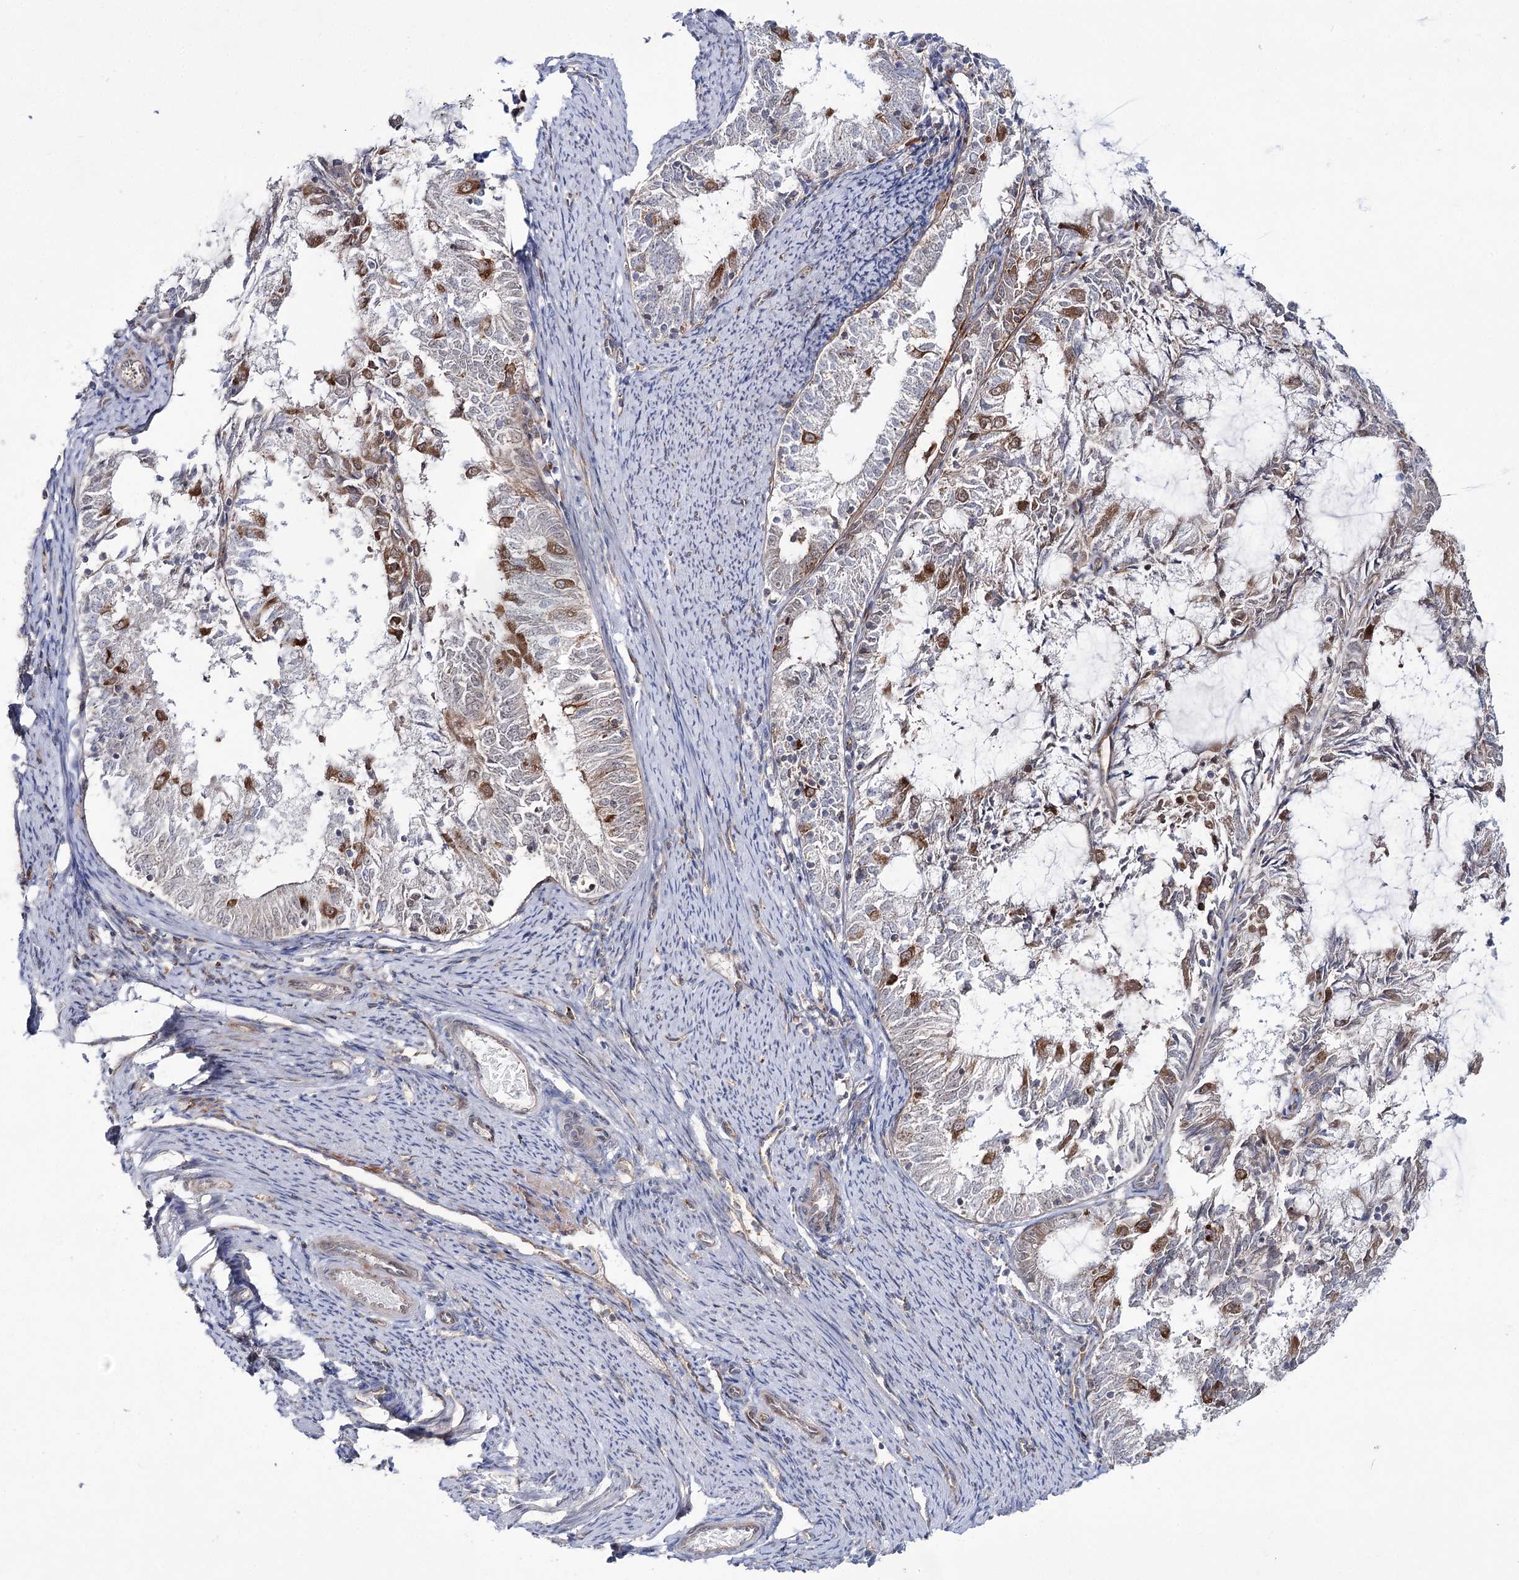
{"staining": {"intensity": "moderate", "quantity": "25%-75%", "location": "cytoplasmic/membranous"}, "tissue": "endometrial cancer", "cell_type": "Tumor cells", "image_type": "cancer", "snomed": [{"axis": "morphology", "description": "Adenocarcinoma, NOS"}, {"axis": "topography", "description": "Endometrium"}], "caption": "Protein expression analysis of endometrial adenocarcinoma reveals moderate cytoplasmic/membranous positivity in about 25%-75% of tumor cells.", "gene": "VWA2", "patient": {"sex": "female", "age": 57}}